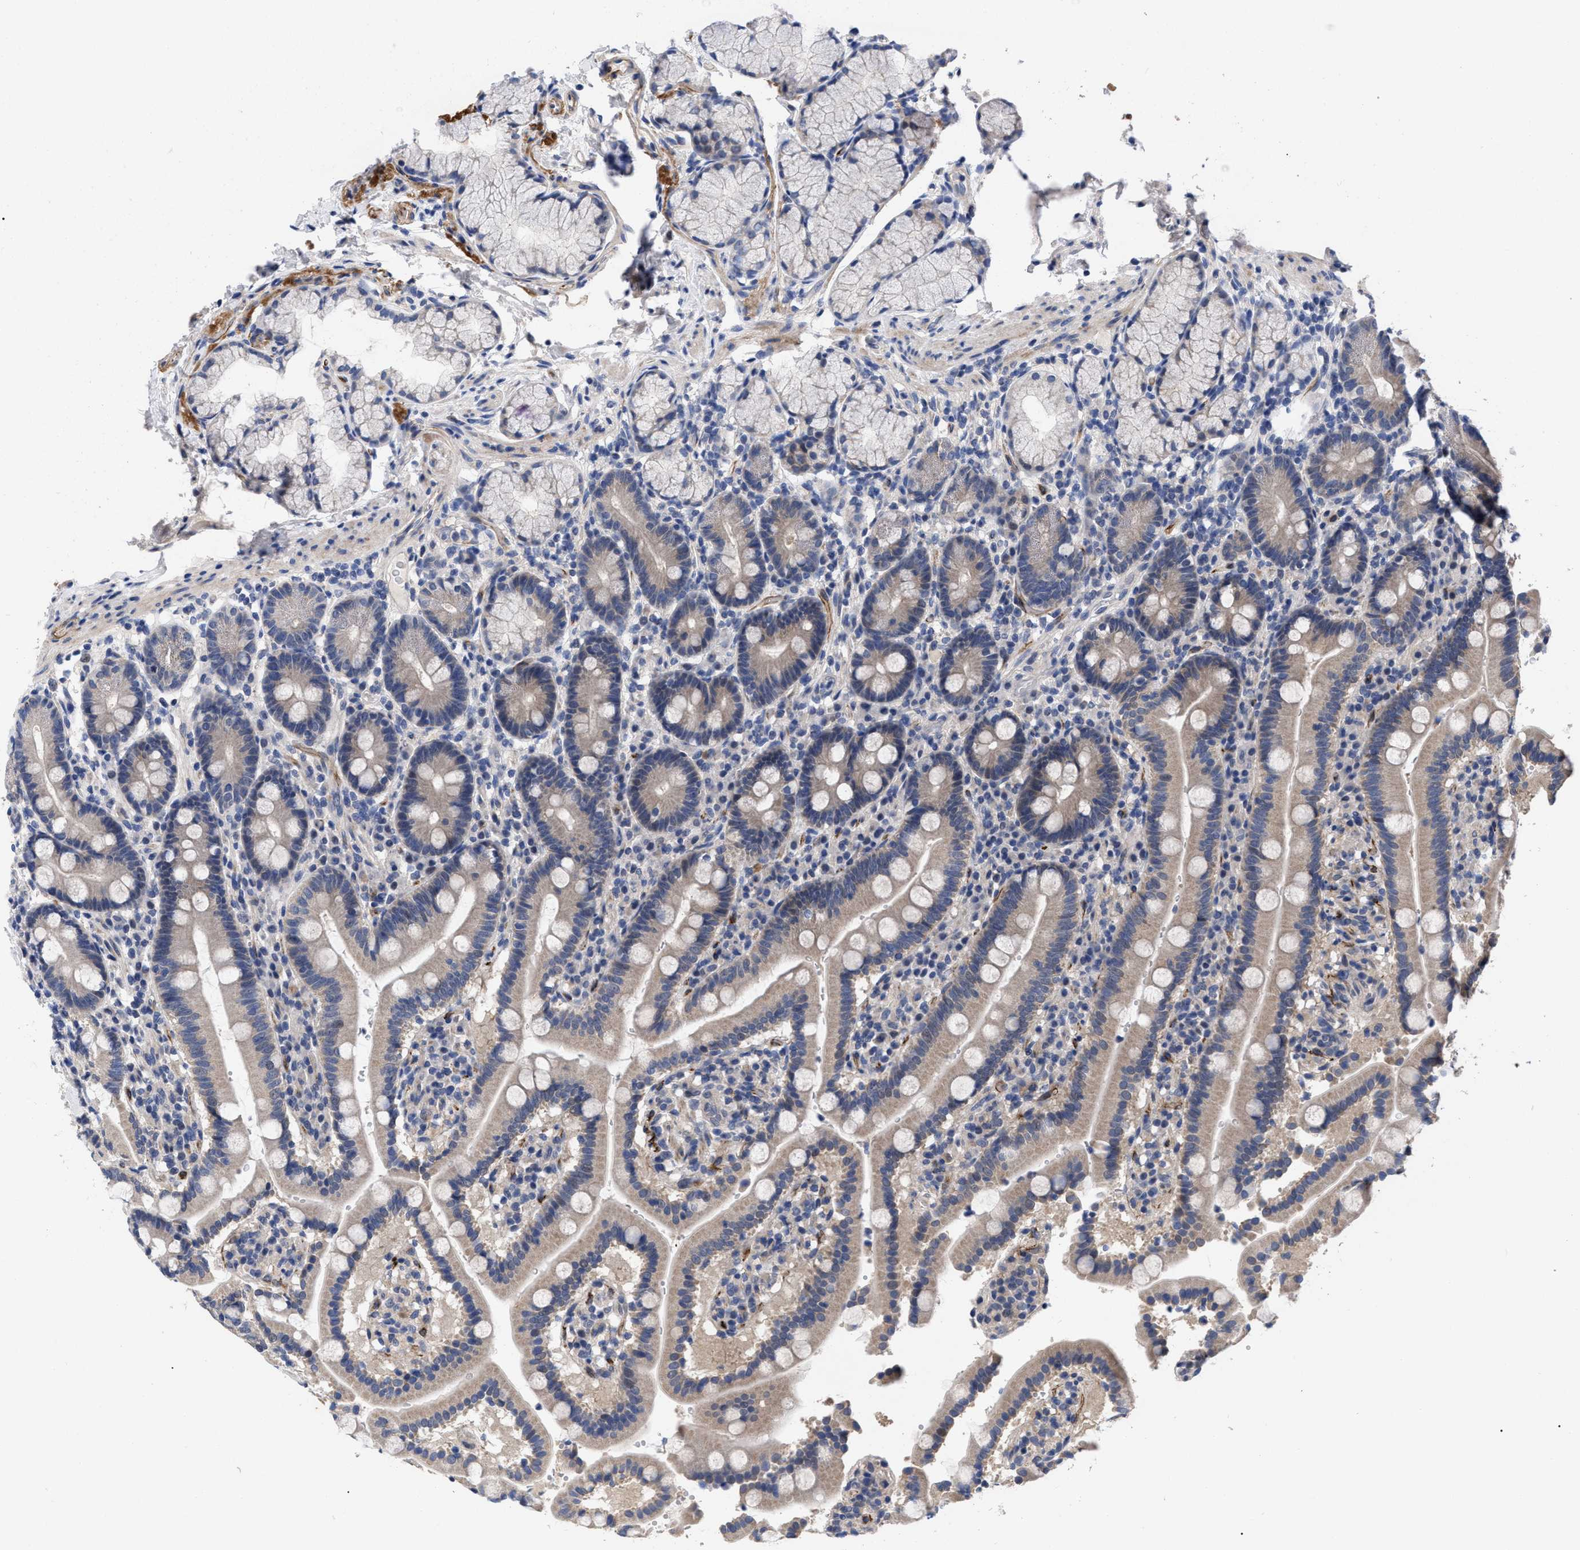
{"staining": {"intensity": "negative", "quantity": "none", "location": "none"}, "tissue": "duodenum", "cell_type": "Glandular cells", "image_type": "normal", "snomed": [{"axis": "morphology", "description": "Normal tissue, NOS"}, {"axis": "topography", "description": "Small intestine, NOS"}], "caption": "Glandular cells show no significant positivity in normal duodenum. (DAB (3,3'-diaminobenzidine) immunohistochemistry with hematoxylin counter stain).", "gene": "CCN5", "patient": {"sex": "female", "age": 71}}